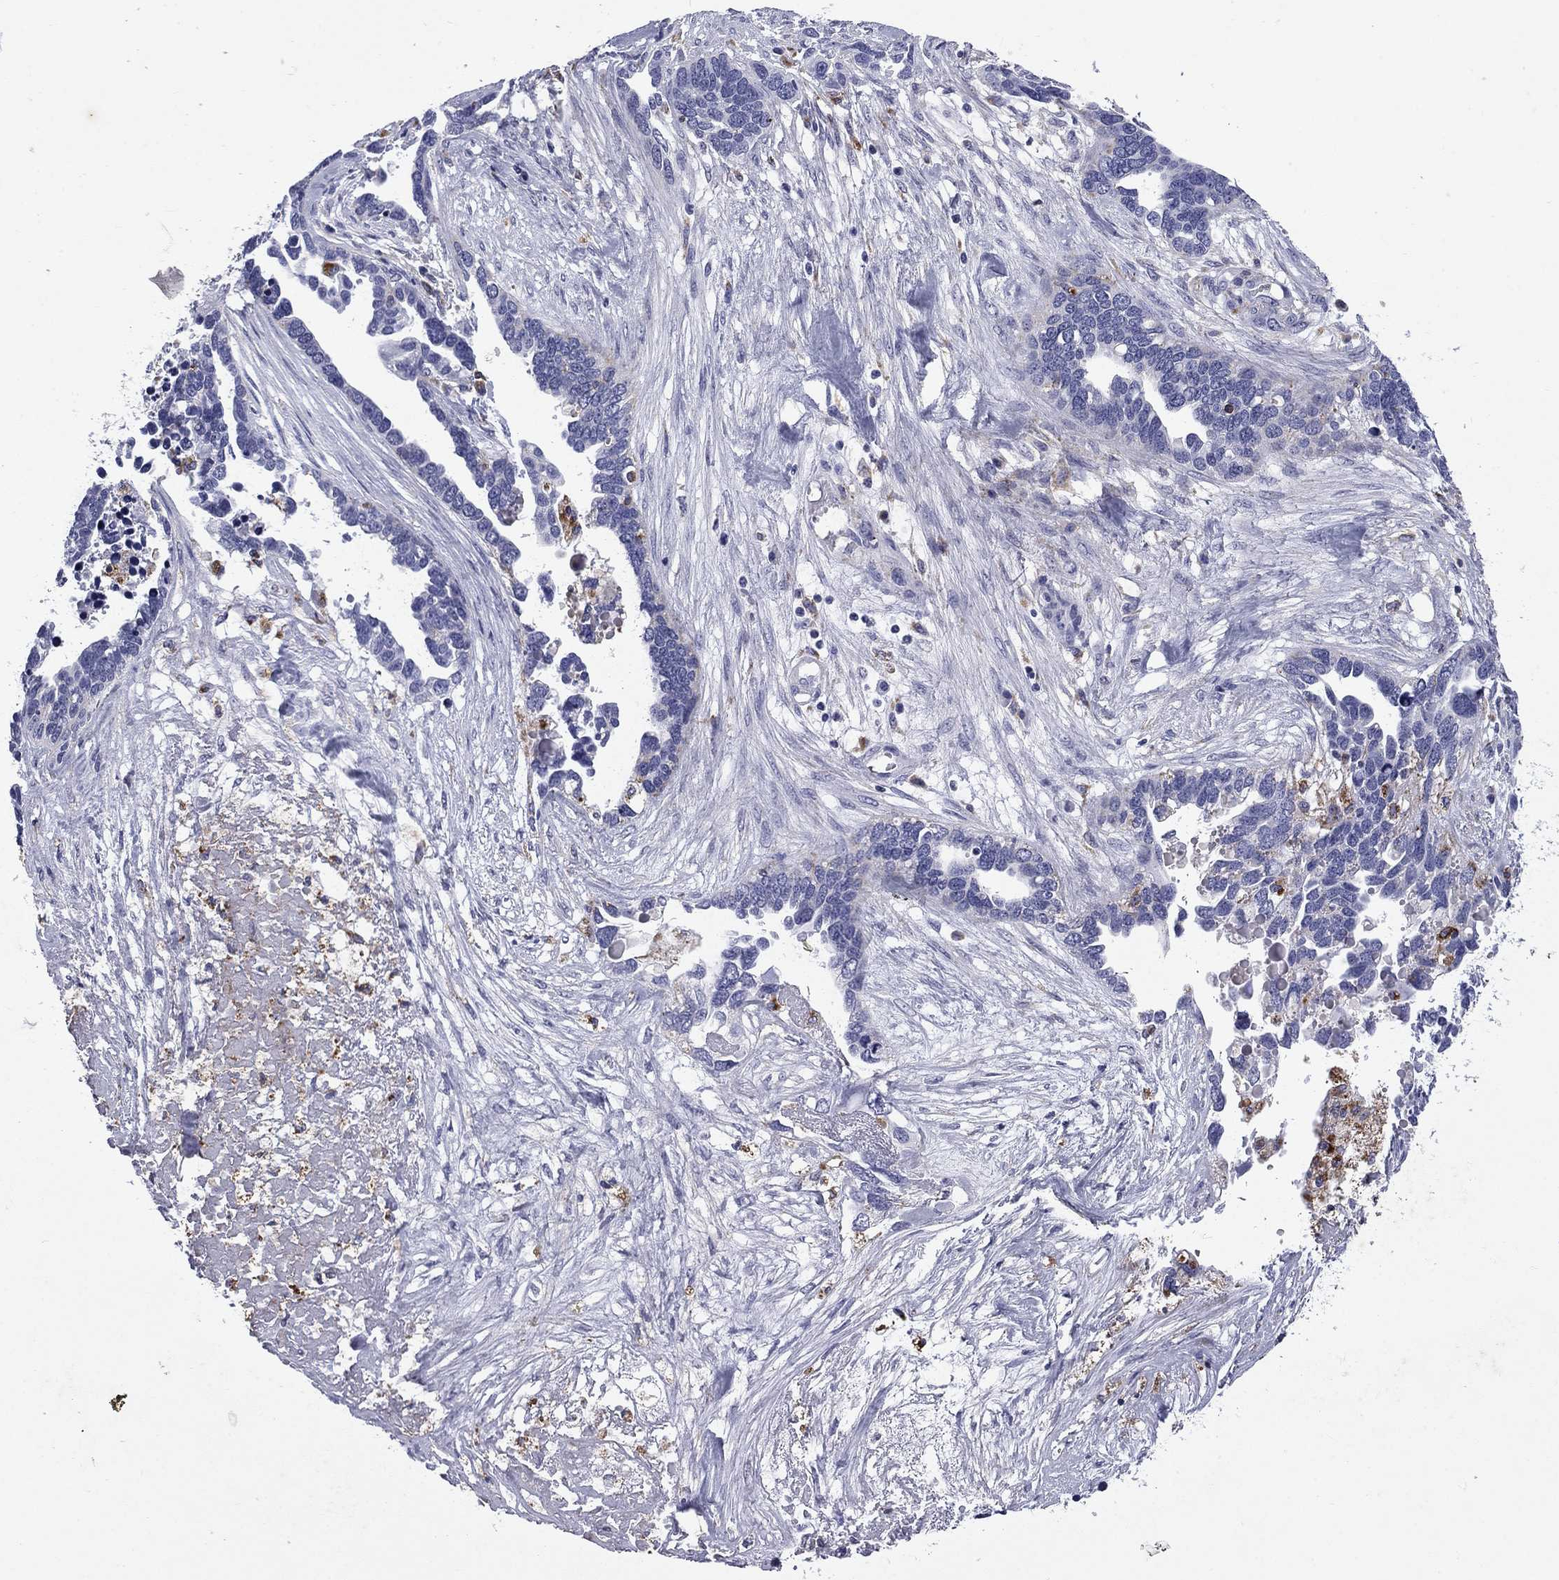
{"staining": {"intensity": "negative", "quantity": "none", "location": "none"}, "tissue": "ovarian cancer", "cell_type": "Tumor cells", "image_type": "cancer", "snomed": [{"axis": "morphology", "description": "Cystadenocarcinoma, serous, NOS"}, {"axis": "topography", "description": "Ovary"}], "caption": "Human ovarian cancer stained for a protein using IHC demonstrates no expression in tumor cells.", "gene": "MADCAM1", "patient": {"sex": "female", "age": 54}}